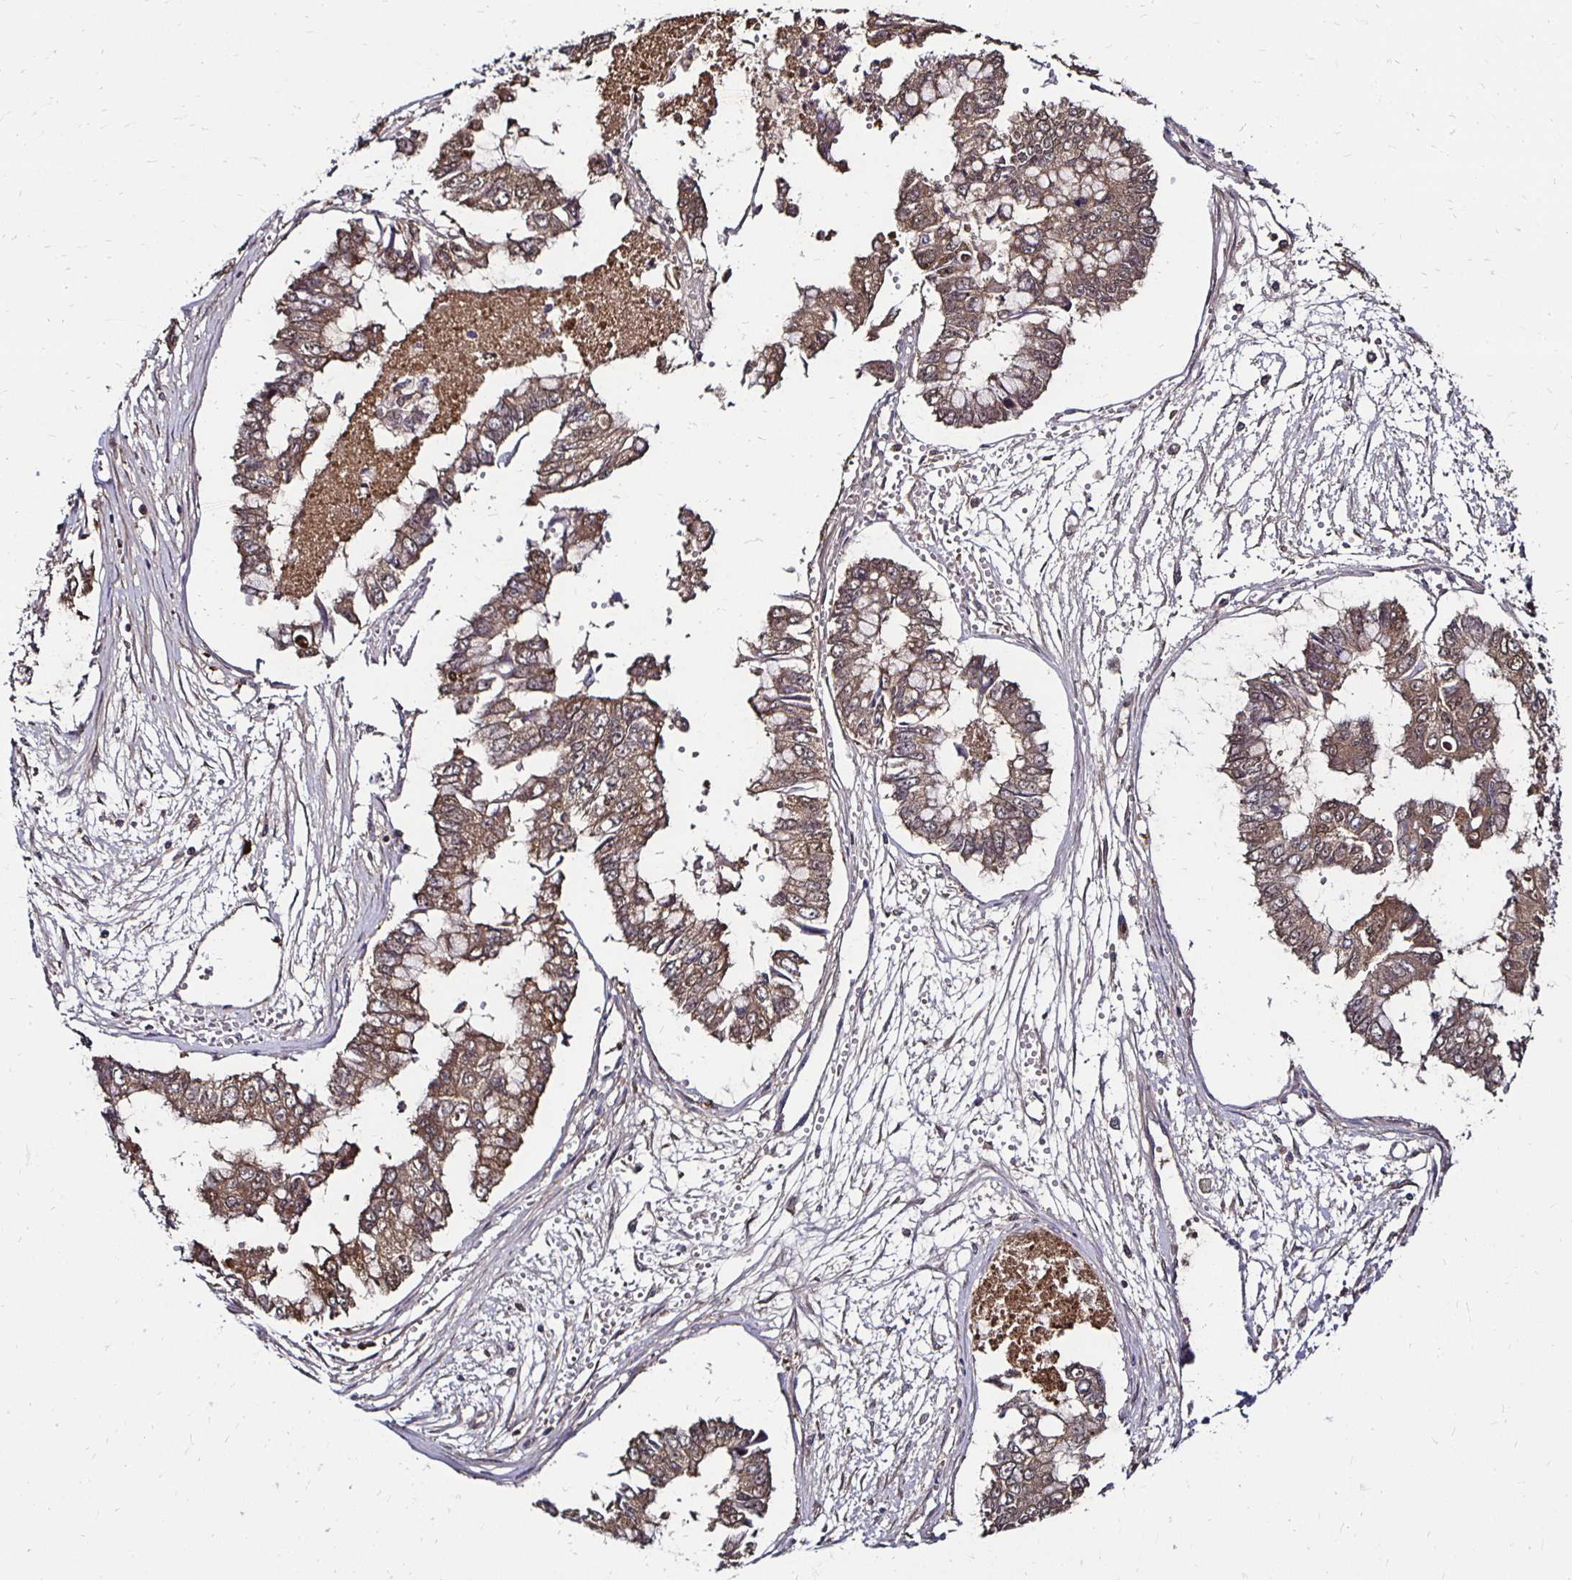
{"staining": {"intensity": "weak", "quantity": ">75%", "location": "cytoplasmic/membranous"}, "tissue": "ovarian cancer", "cell_type": "Tumor cells", "image_type": "cancer", "snomed": [{"axis": "morphology", "description": "Cystadenocarcinoma, mucinous, NOS"}, {"axis": "topography", "description": "Ovary"}], "caption": "Mucinous cystadenocarcinoma (ovarian) stained with immunohistochemistry demonstrates weak cytoplasmic/membranous staining in approximately >75% of tumor cells.", "gene": "TXN", "patient": {"sex": "female", "age": 72}}